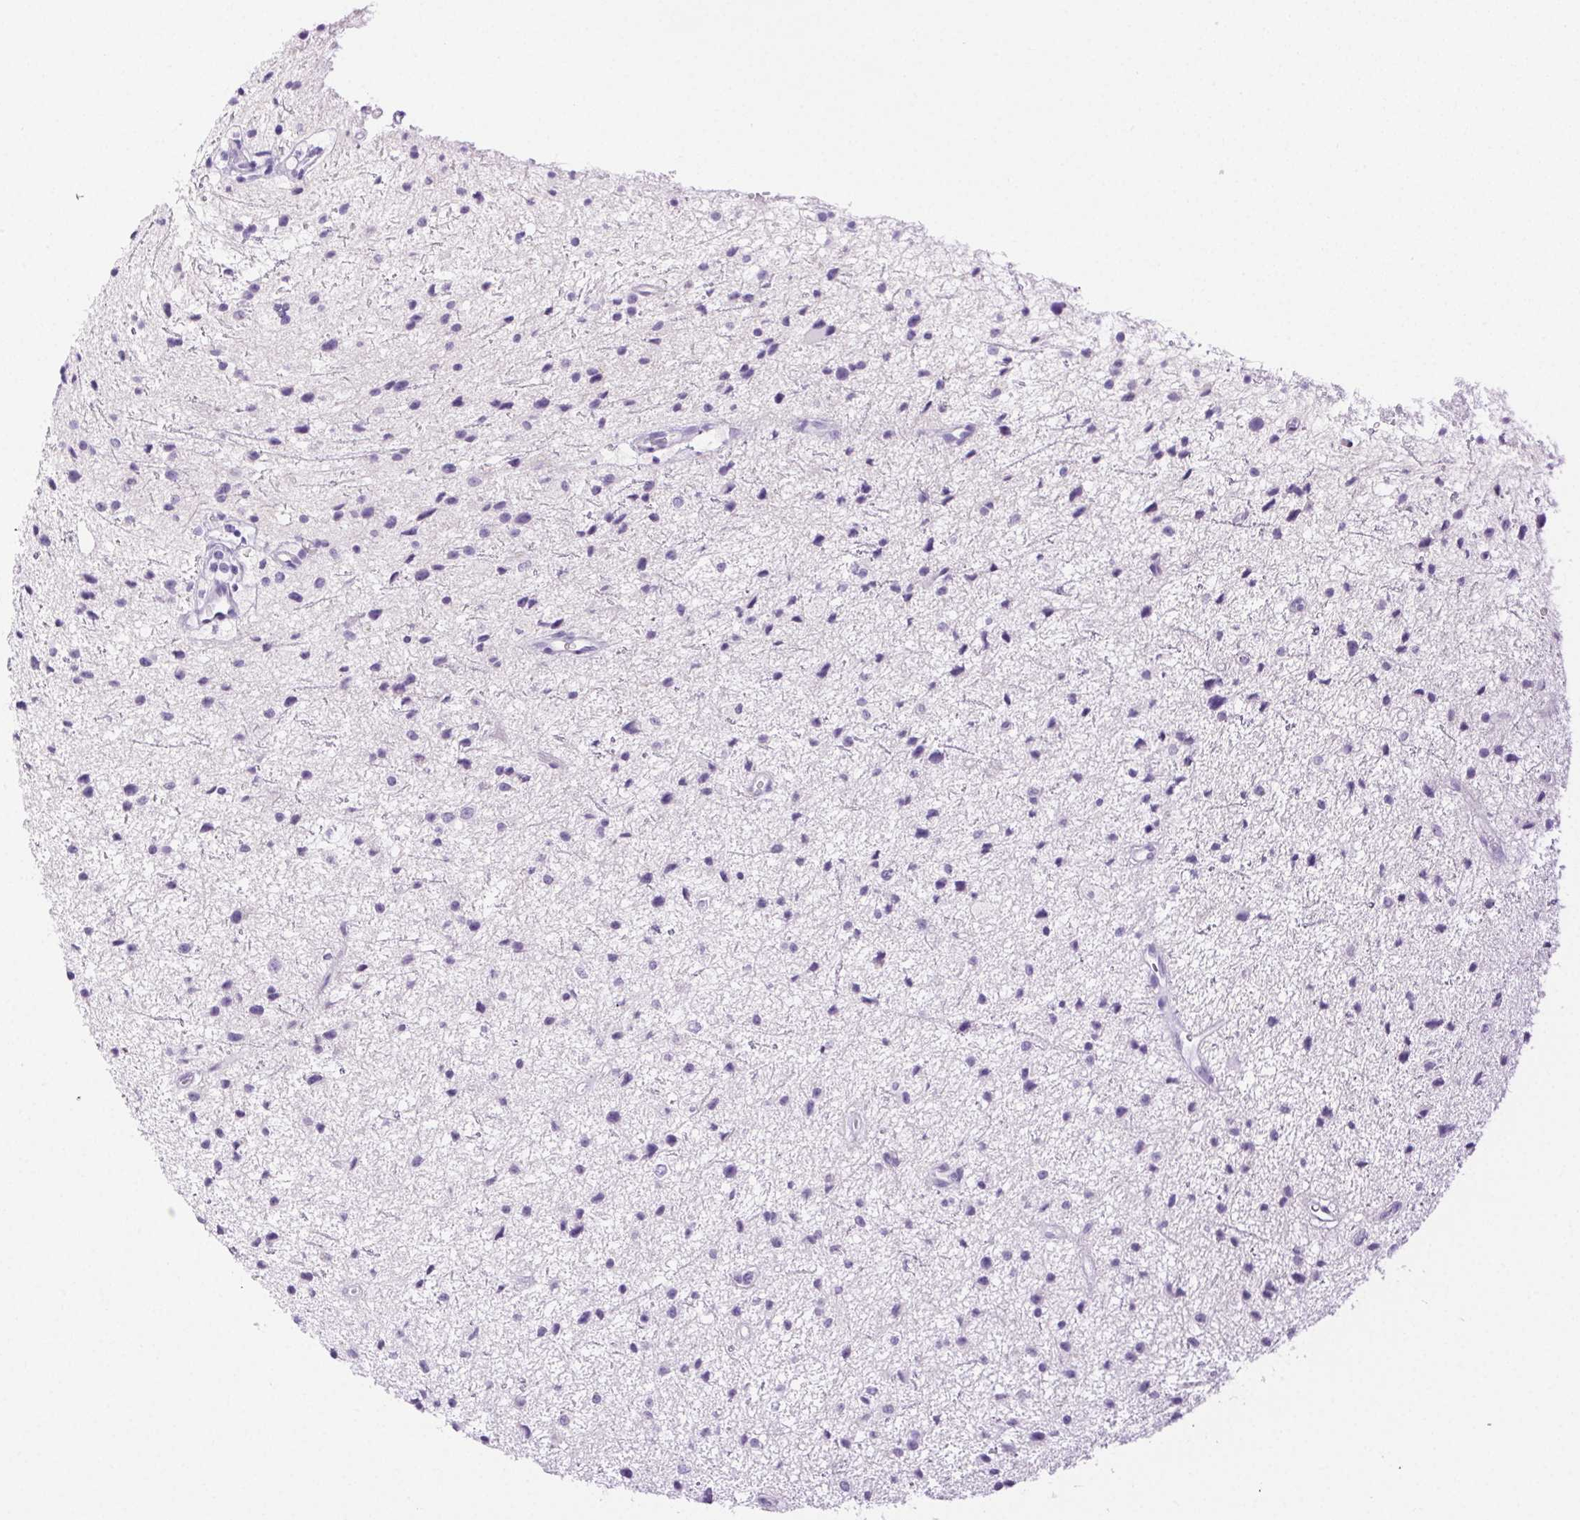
{"staining": {"intensity": "negative", "quantity": "none", "location": "none"}, "tissue": "glioma", "cell_type": "Tumor cells", "image_type": "cancer", "snomed": [{"axis": "morphology", "description": "Glioma, malignant, Low grade"}, {"axis": "topography", "description": "Brain"}], "caption": "An image of malignant glioma (low-grade) stained for a protein reveals no brown staining in tumor cells.", "gene": "SPACA4", "patient": {"sex": "male", "age": 43}}